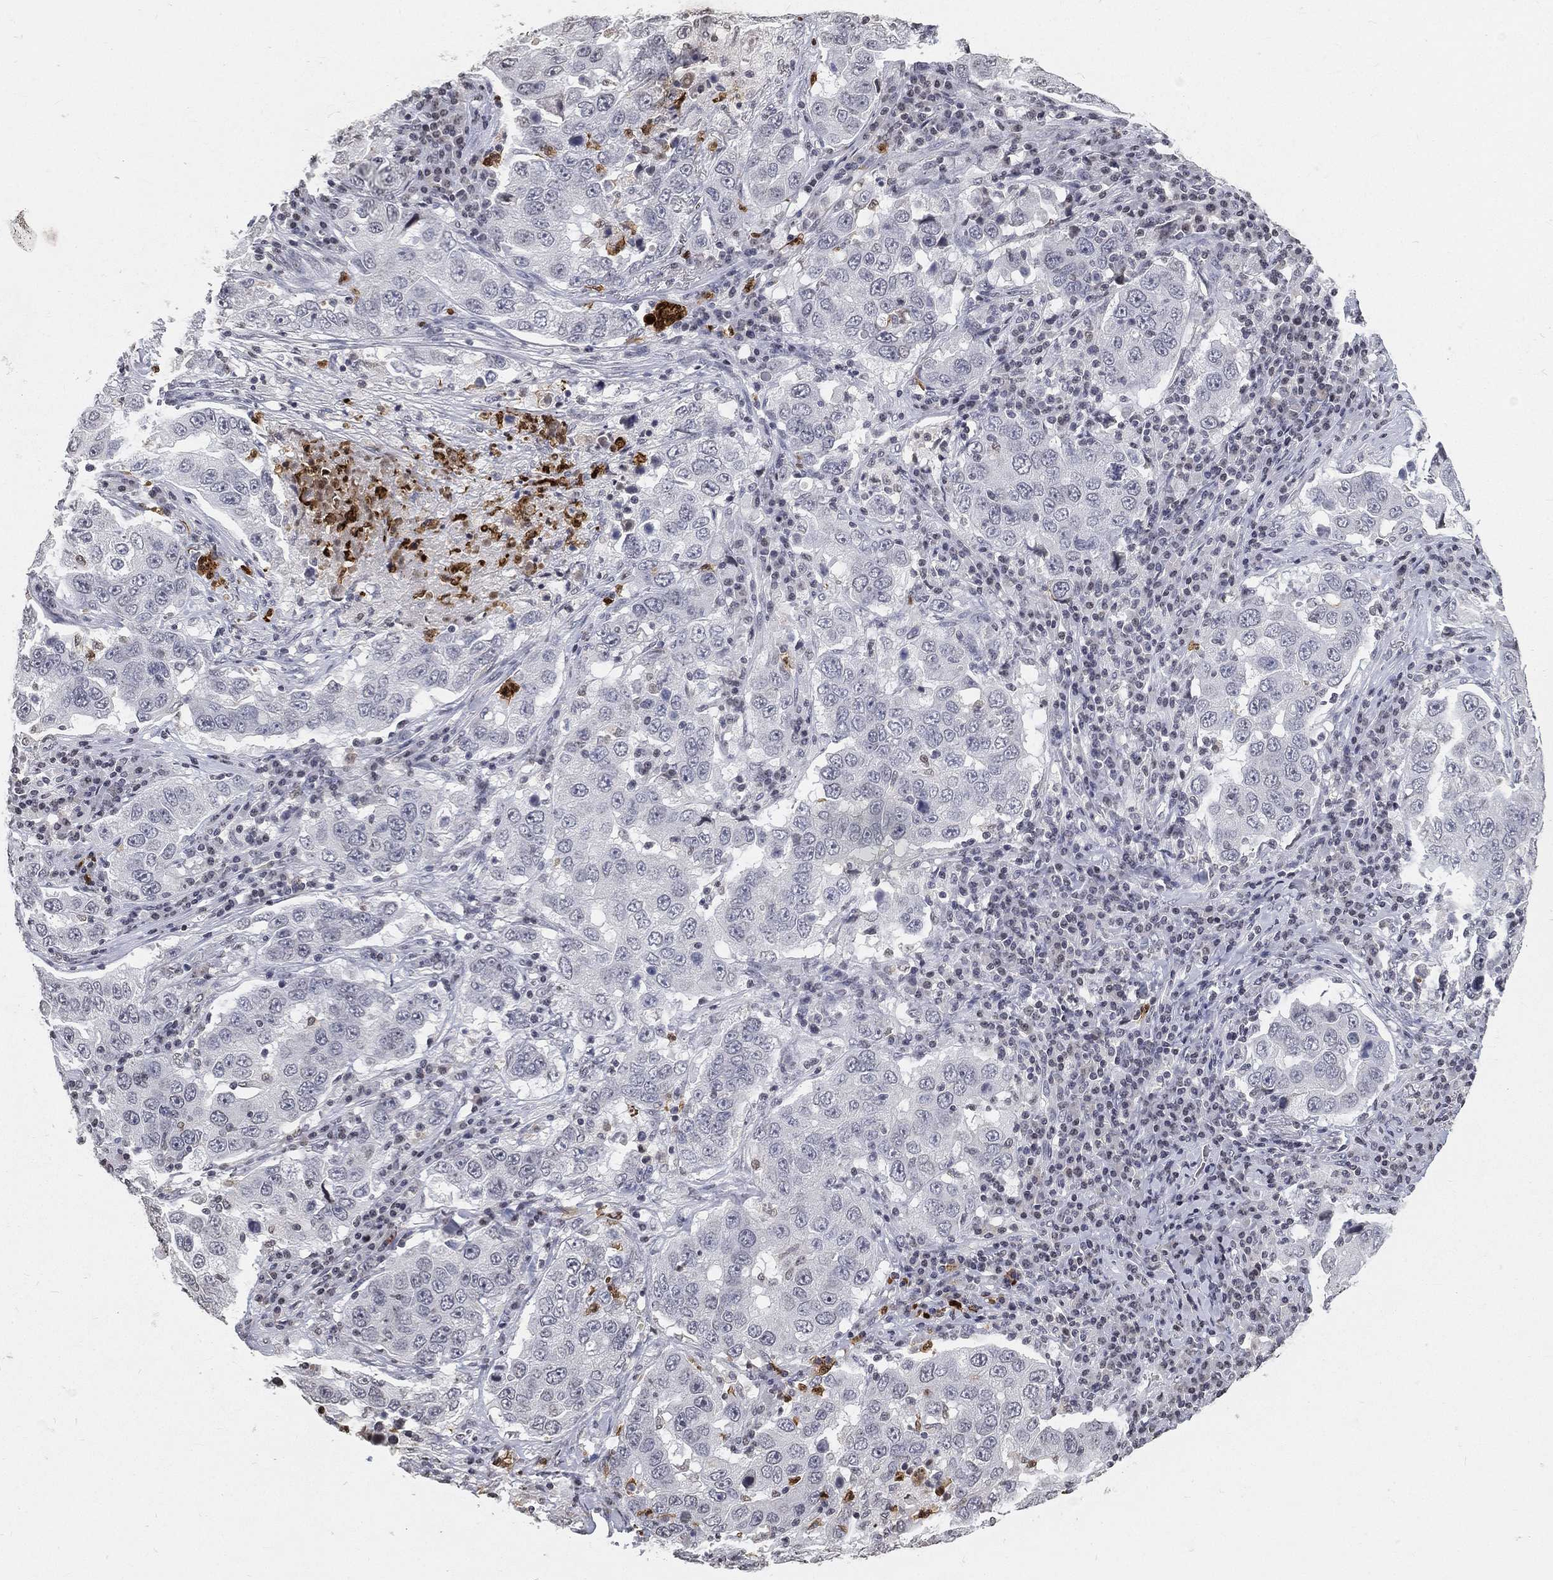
{"staining": {"intensity": "negative", "quantity": "none", "location": "none"}, "tissue": "lung cancer", "cell_type": "Tumor cells", "image_type": "cancer", "snomed": [{"axis": "morphology", "description": "Adenocarcinoma, NOS"}, {"axis": "topography", "description": "Lung"}], "caption": "IHC micrograph of neoplastic tissue: lung cancer (adenocarcinoma) stained with DAB (3,3'-diaminobenzidine) exhibits no significant protein staining in tumor cells. (Brightfield microscopy of DAB (3,3'-diaminobenzidine) immunohistochemistry at high magnification).", "gene": "ARG1", "patient": {"sex": "male", "age": 73}}